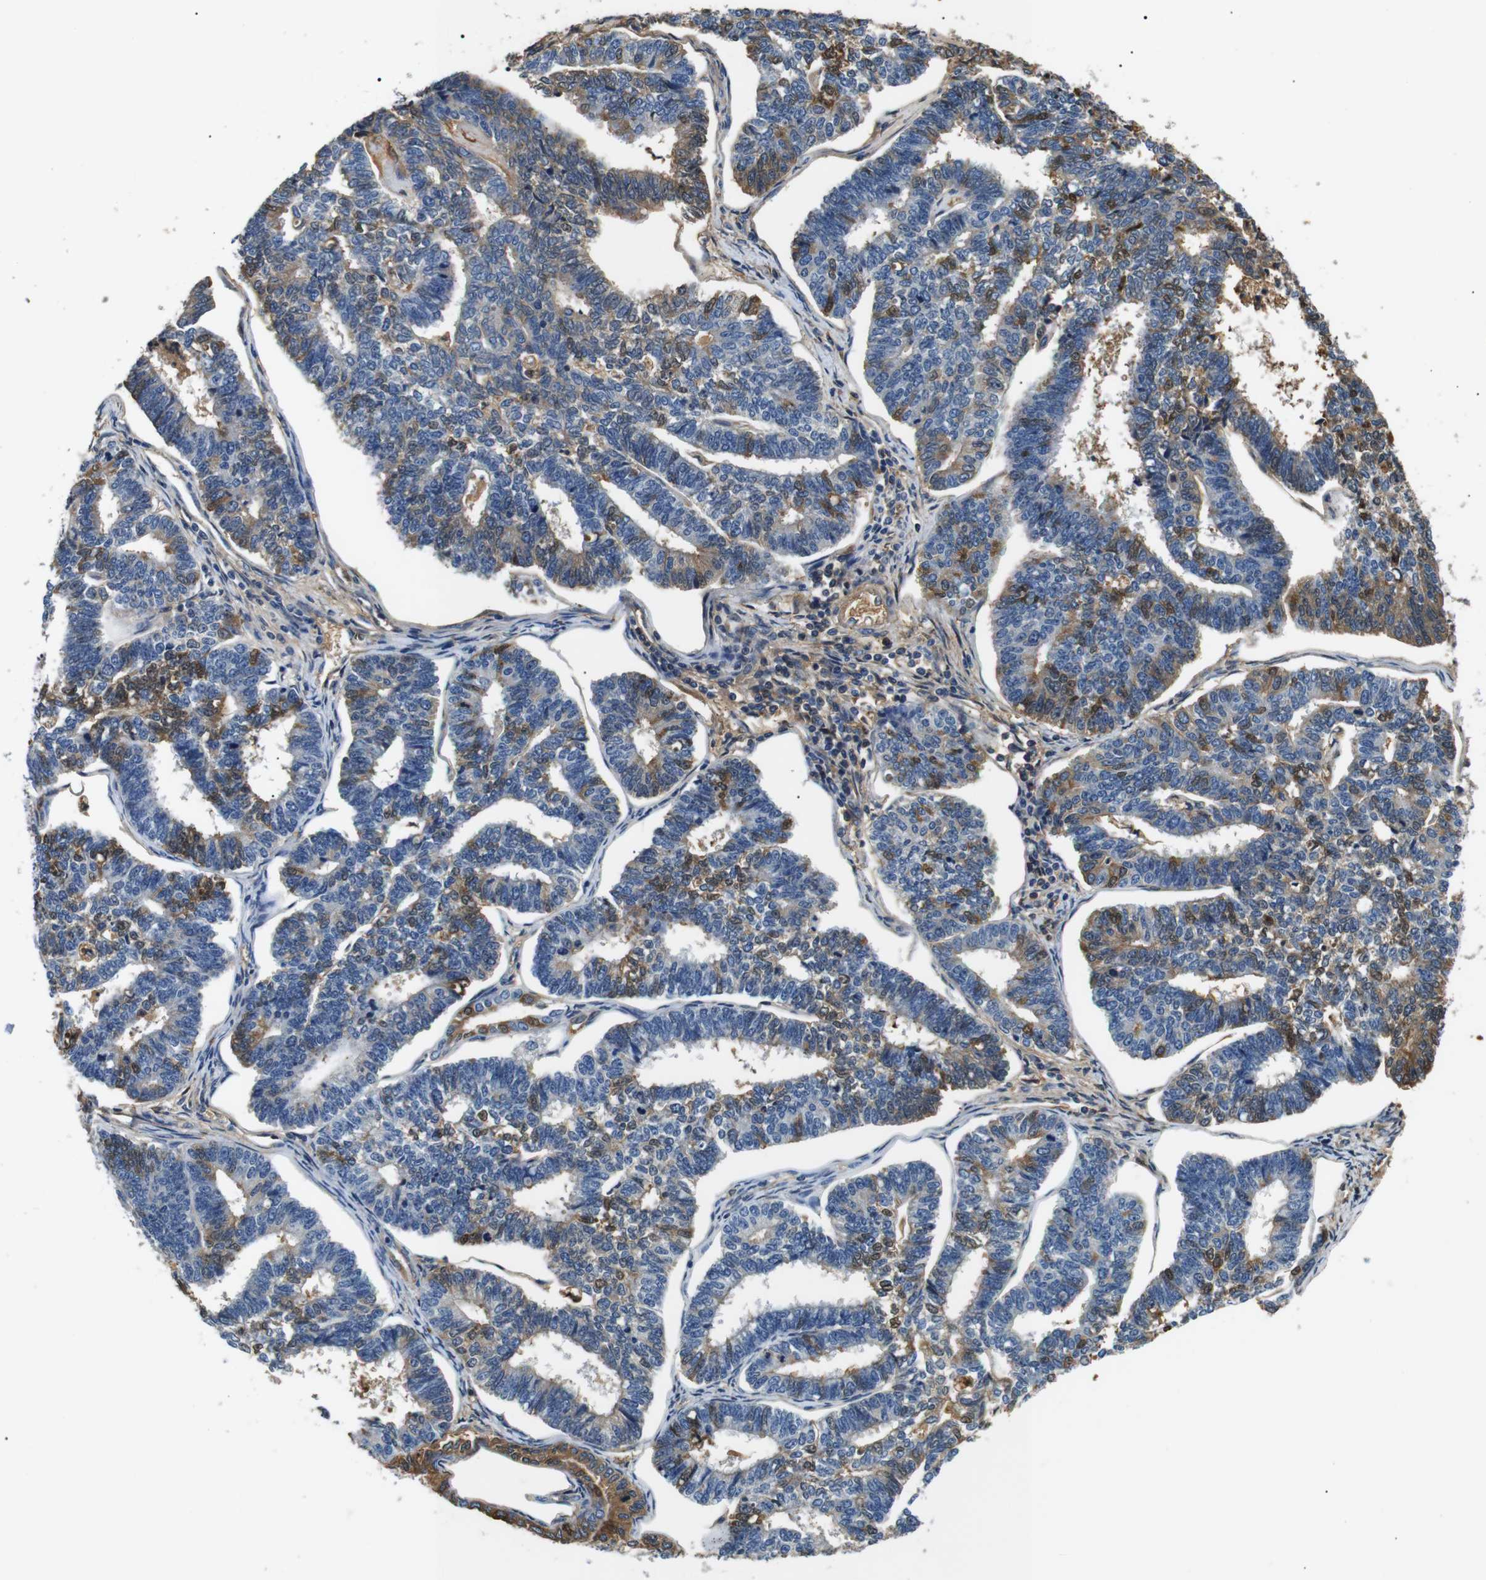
{"staining": {"intensity": "weak", "quantity": "25%-75%", "location": "cytoplasmic/membranous"}, "tissue": "endometrial cancer", "cell_type": "Tumor cells", "image_type": "cancer", "snomed": [{"axis": "morphology", "description": "Adenocarcinoma, NOS"}, {"axis": "topography", "description": "Endometrium"}], "caption": "An image of endometrial cancer (adenocarcinoma) stained for a protein shows weak cytoplasmic/membranous brown staining in tumor cells.", "gene": "LHCGR", "patient": {"sex": "female", "age": 70}}